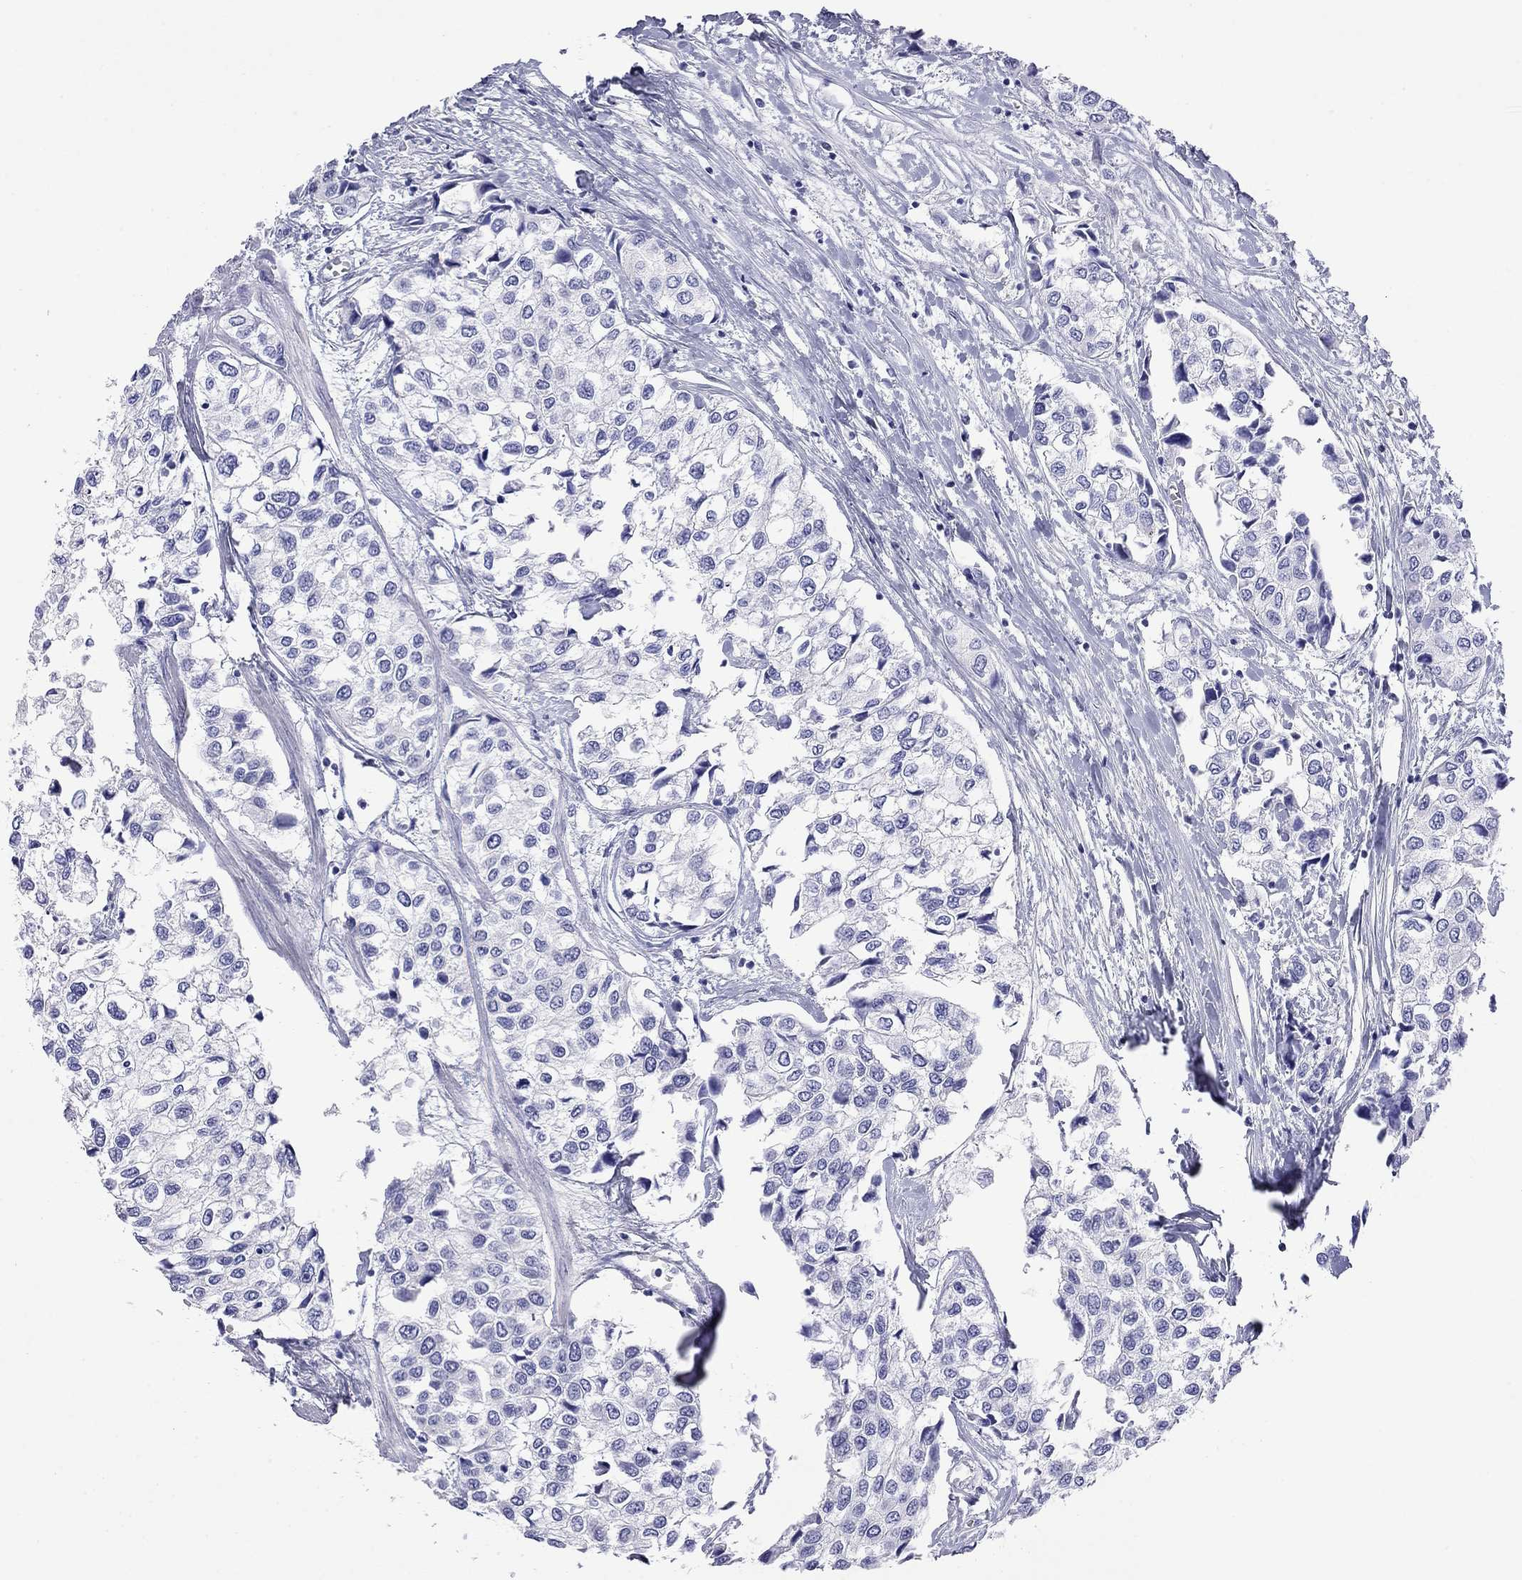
{"staining": {"intensity": "negative", "quantity": "none", "location": "none"}, "tissue": "urothelial cancer", "cell_type": "Tumor cells", "image_type": "cancer", "snomed": [{"axis": "morphology", "description": "Urothelial carcinoma, High grade"}, {"axis": "topography", "description": "Urinary bladder"}], "caption": "IHC histopathology image of urothelial carcinoma (high-grade) stained for a protein (brown), which demonstrates no positivity in tumor cells. The staining is performed using DAB brown chromogen with nuclei counter-stained in using hematoxylin.", "gene": "FIGLA", "patient": {"sex": "male", "age": 73}}